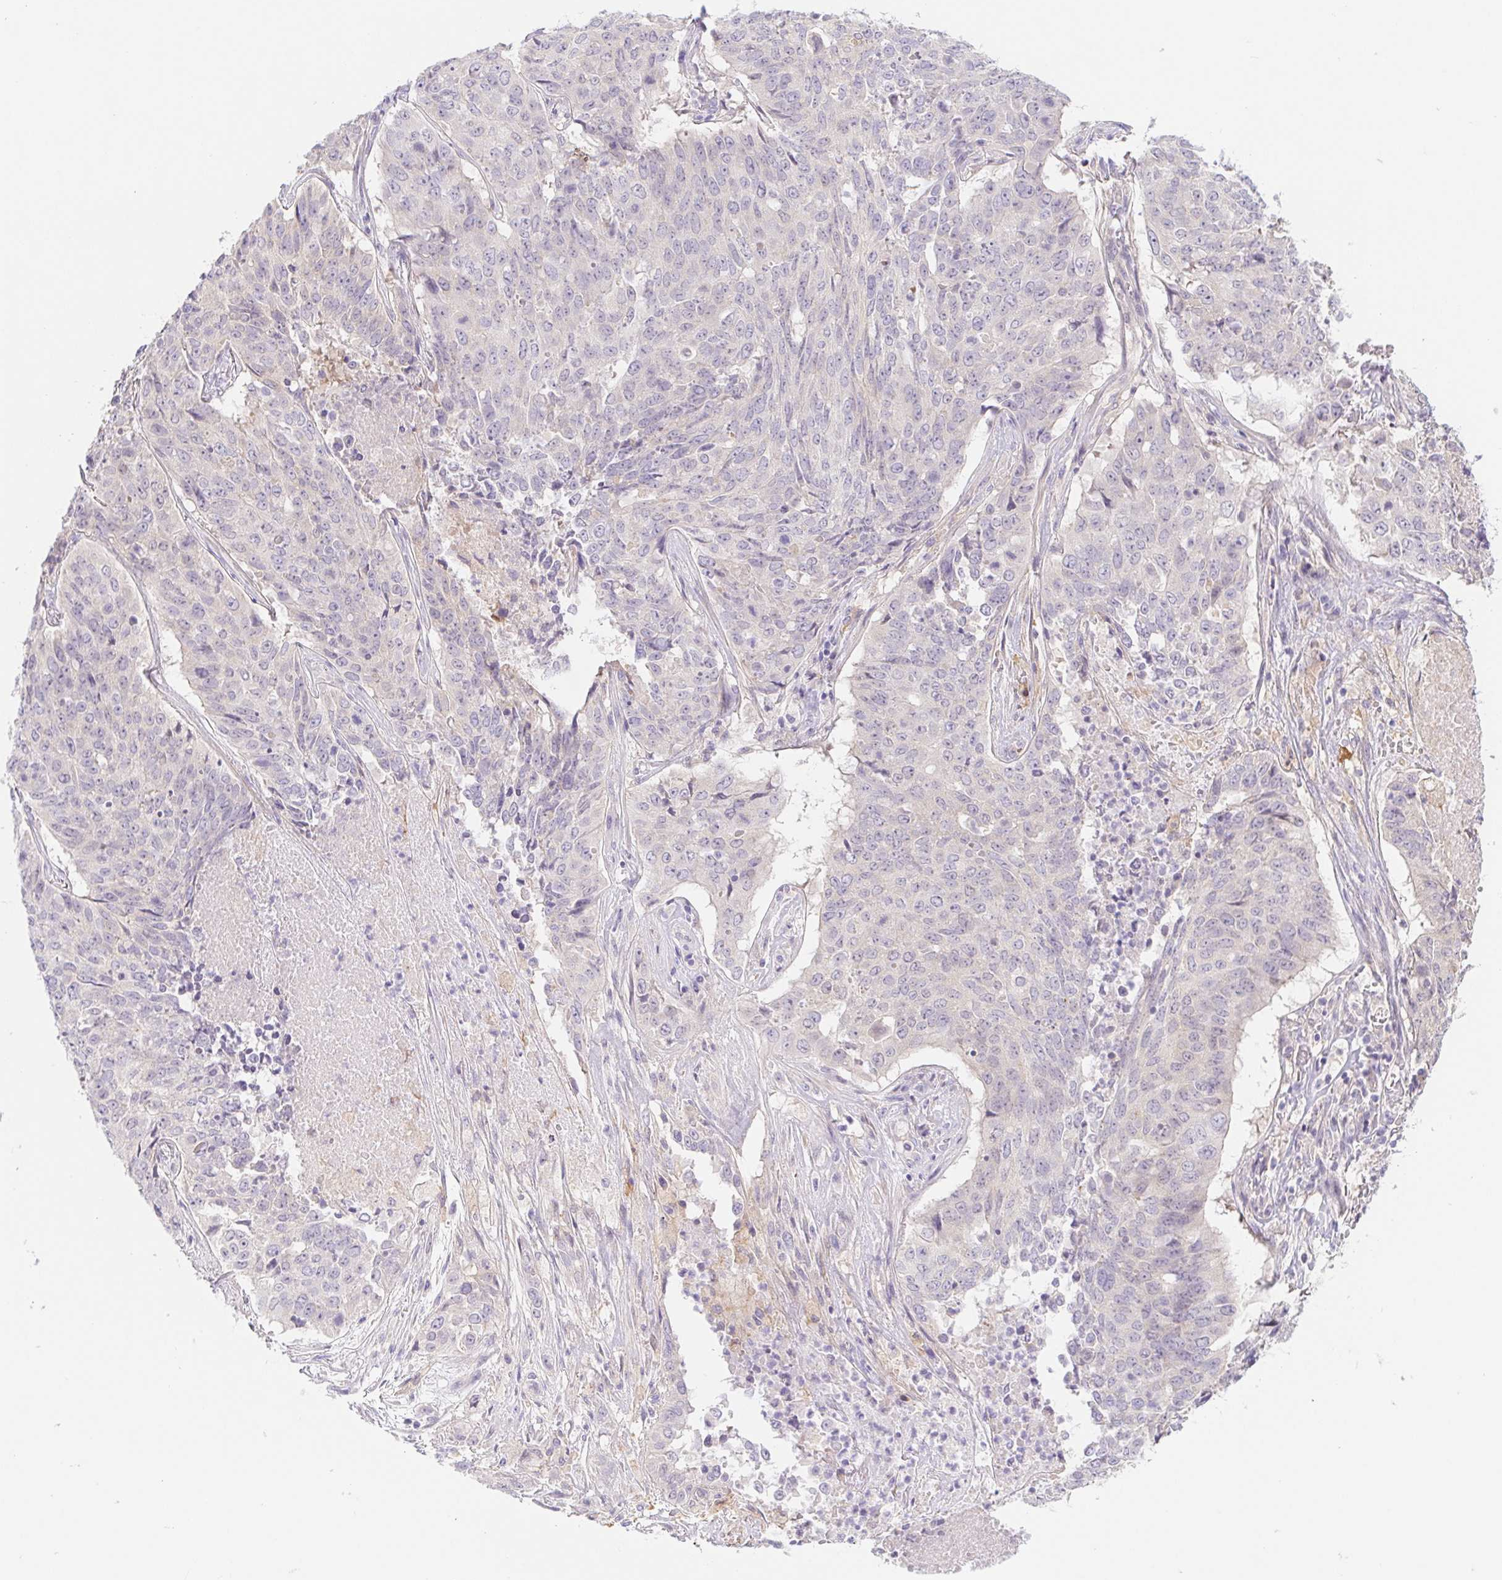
{"staining": {"intensity": "negative", "quantity": "none", "location": "none"}, "tissue": "lung cancer", "cell_type": "Tumor cells", "image_type": "cancer", "snomed": [{"axis": "morphology", "description": "Normal tissue, NOS"}, {"axis": "morphology", "description": "Squamous cell carcinoma, NOS"}, {"axis": "topography", "description": "Bronchus"}, {"axis": "topography", "description": "Lung"}], "caption": "A photomicrograph of human lung cancer (squamous cell carcinoma) is negative for staining in tumor cells. The staining is performed using DAB brown chromogen with nuclei counter-stained in using hematoxylin.", "gene": "DYNC2LI1", "patient": {"sex": "male", "age": 64}}